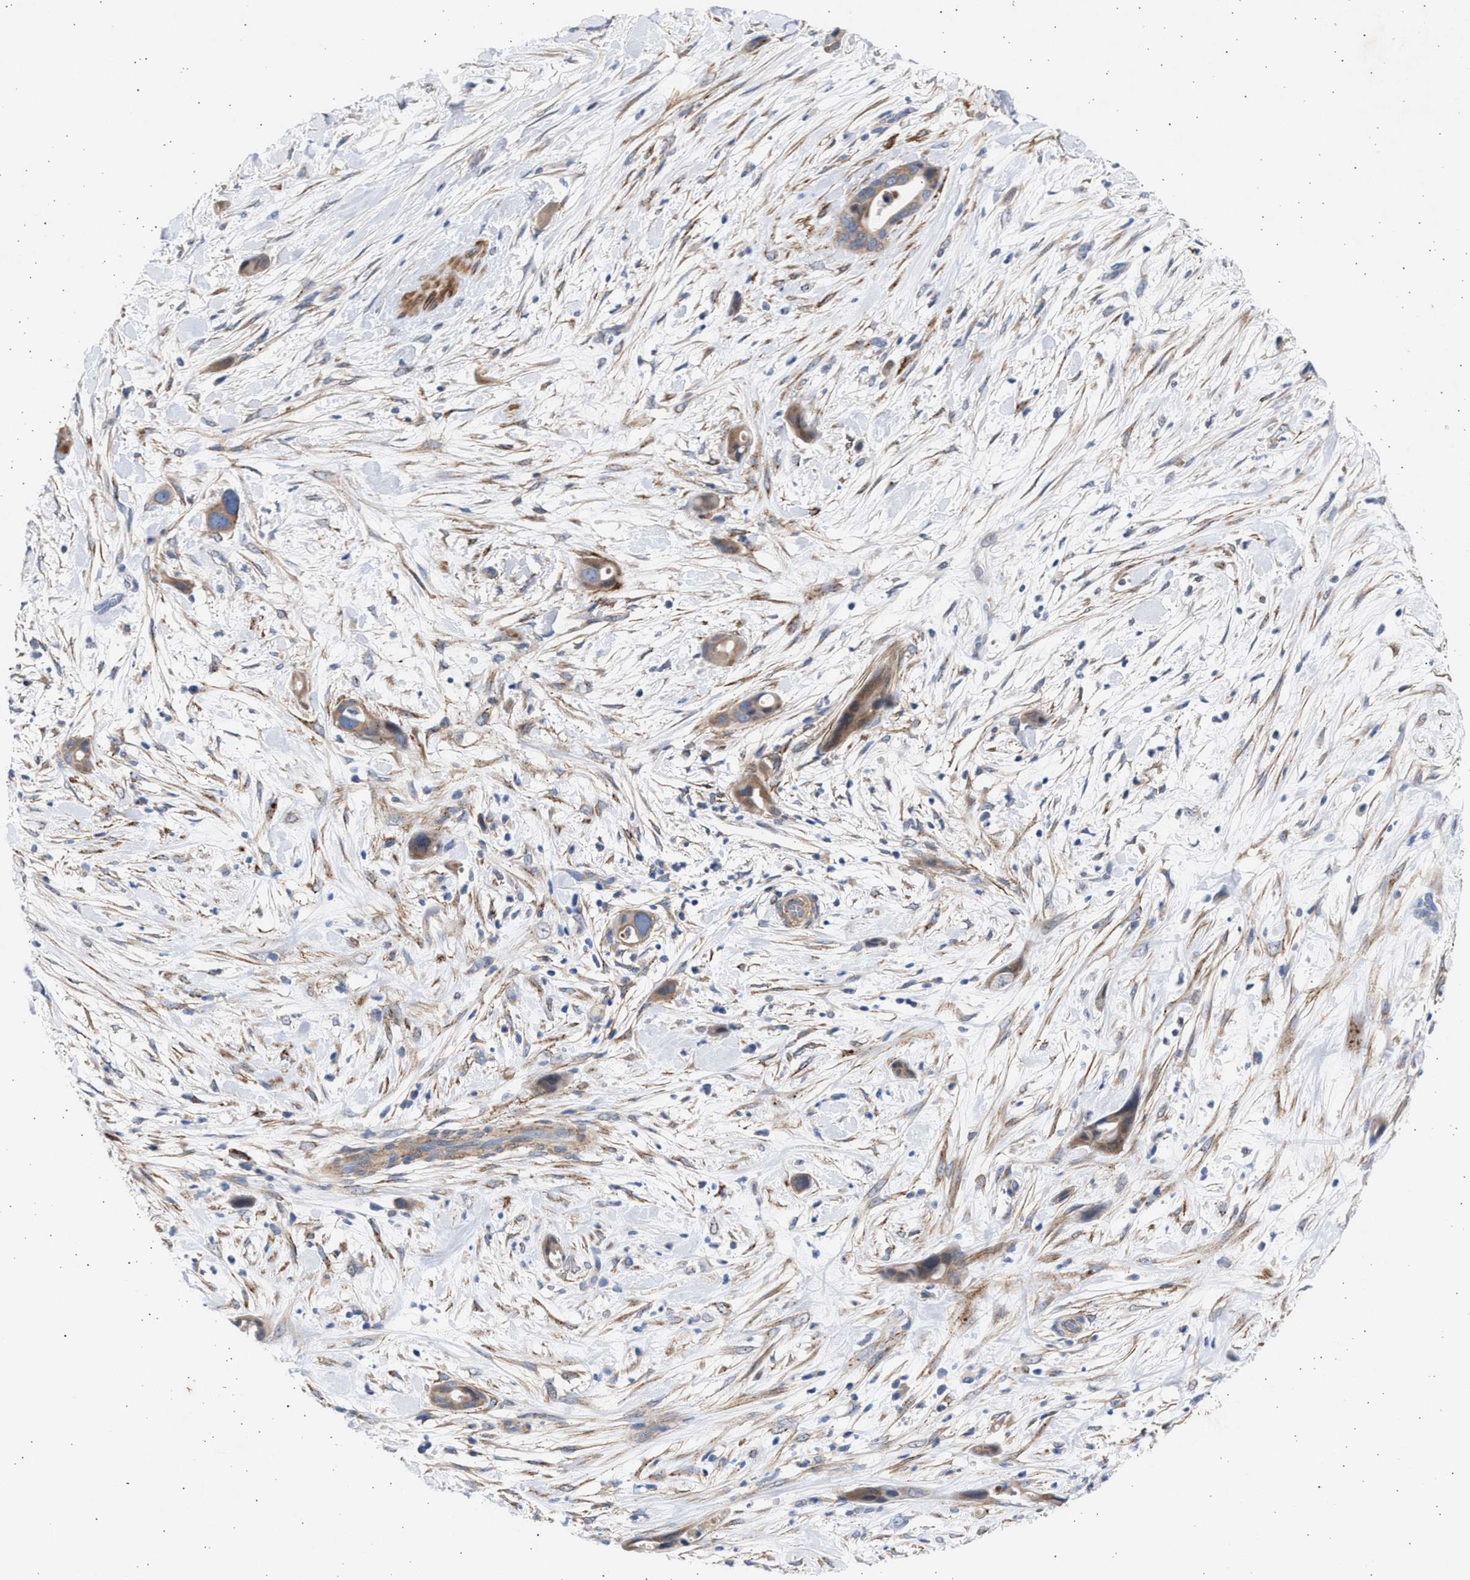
{"staining": {"intensity": "weak", "quantity": "25%-75%", "location": "cytoplasmic/membranous"}, "tissue": "pancreatic cancer", "cell_type": "Tumor cells", "image_type": "cancer", "snomed": [{"axis": "morphology", "description": "Adenocarcinoma, NOS"}, {"axis": "topography", "description": "Pancreas"}], "caption": "Immunohistochemistry (IHC) image of pancreatic cancer (adenocarcinoma) stained for a protein (brown), which exhibits low levels of weak cytoplasmic/membranous expression in about 25%-75% of tumor cells.", "gene": "NBR1", "patient": {"sex": "male", "age": 59}}